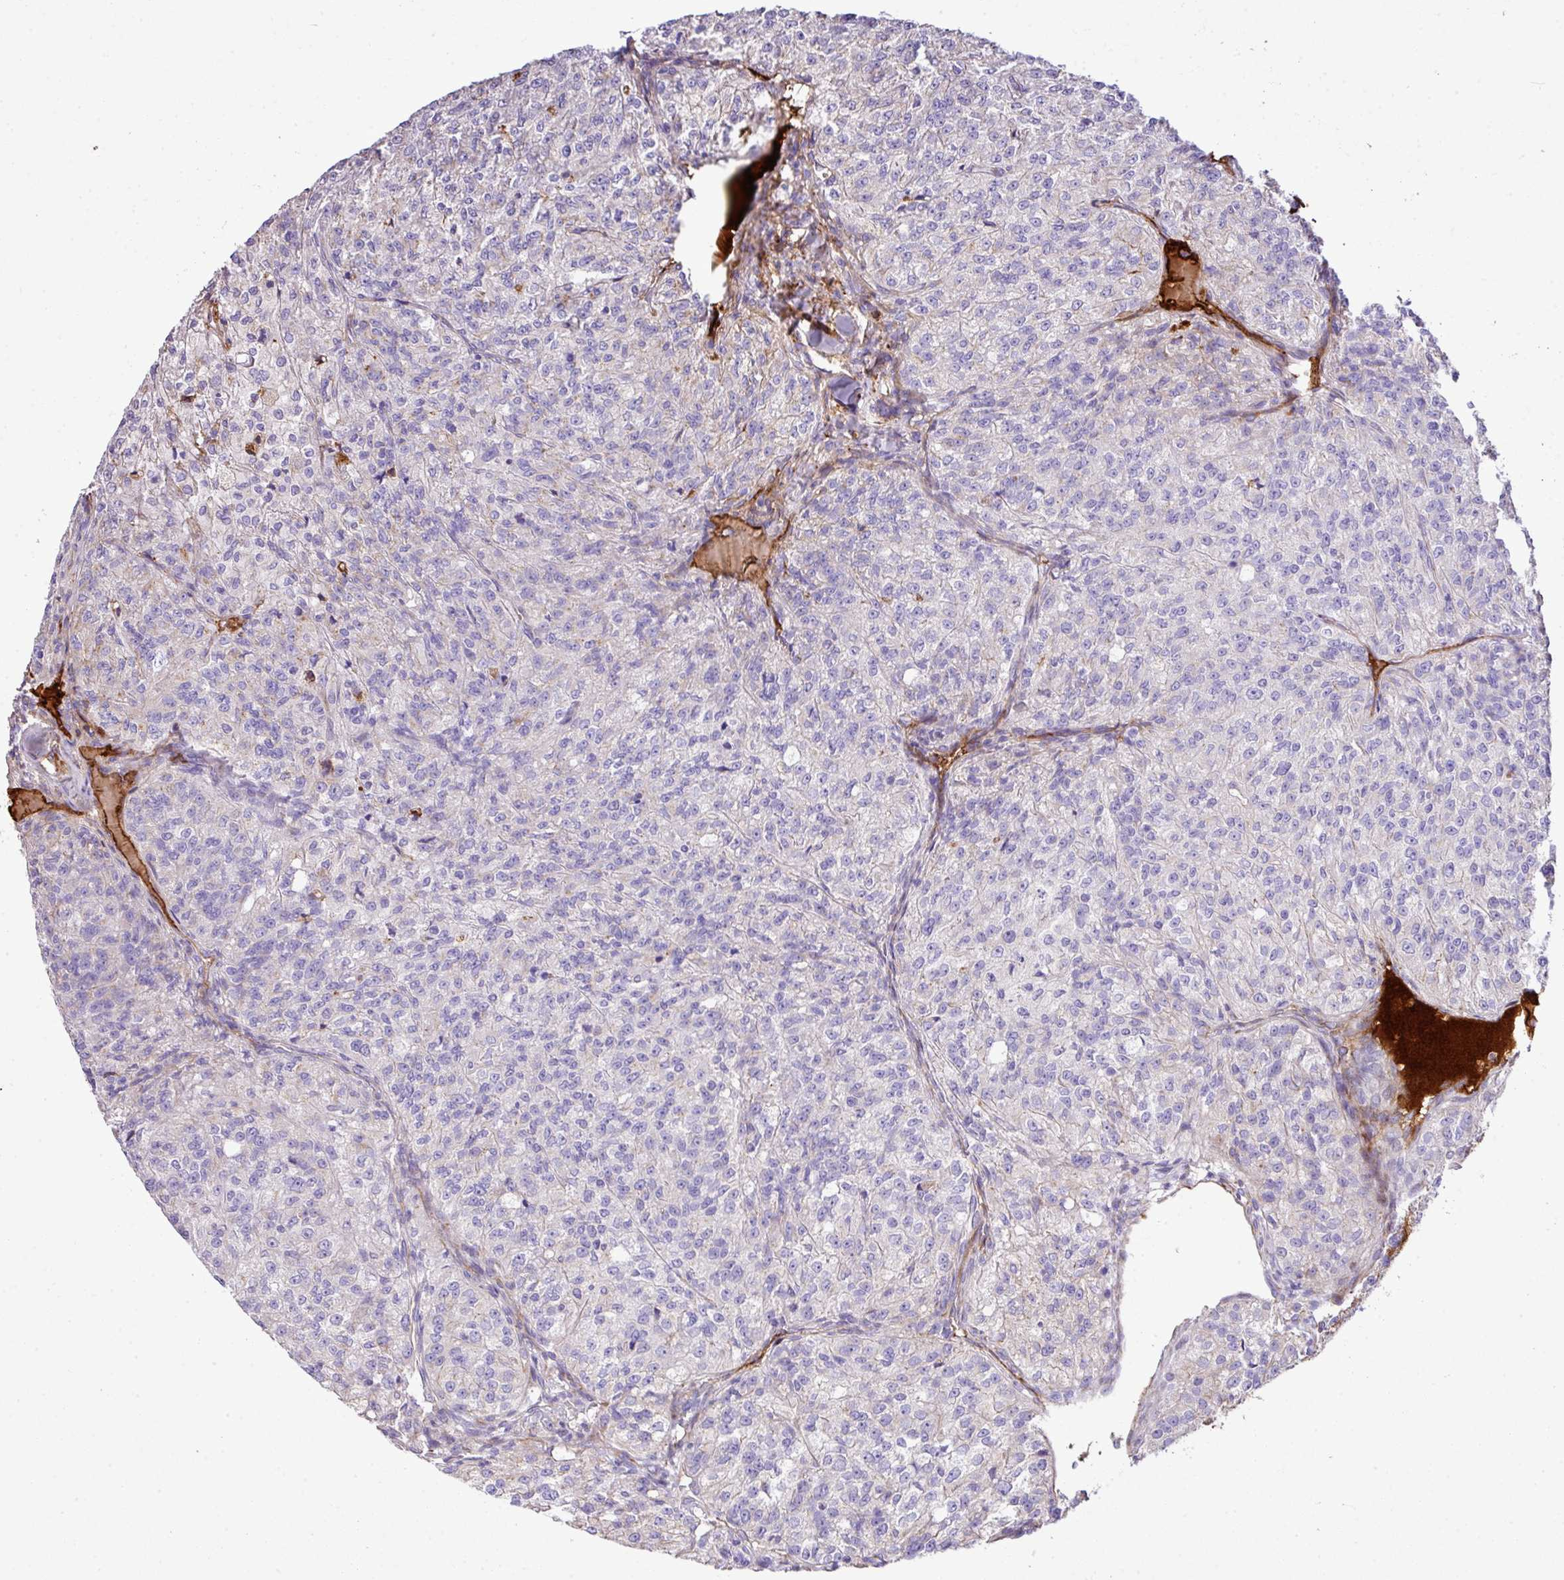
{"staining": {"intensity": "negative", "quantity": "none", "location": "none"}, "tissue": "renal cancer", "cell_type": "Tumor cells", "image_type": "cancer", "snomed": [{"axis": "morphology", "description": "Adenocarcinoma, NOS"}, {"axis": "topography", "description": "Kidney"}], "caption": "High power microscopy photomicrograph of an immunohistochemistry (IHC) photomicrograph of renal cancer, revealing no significant positivity in tumor cells. (Stains: DAB immunohistochemistry (IHC) with hematoxylin counter stain, Microscopy: brightfield microscopy at high magnification).", "gene": "CTXN2", "patient": {"sex": "female", "age": 63}}